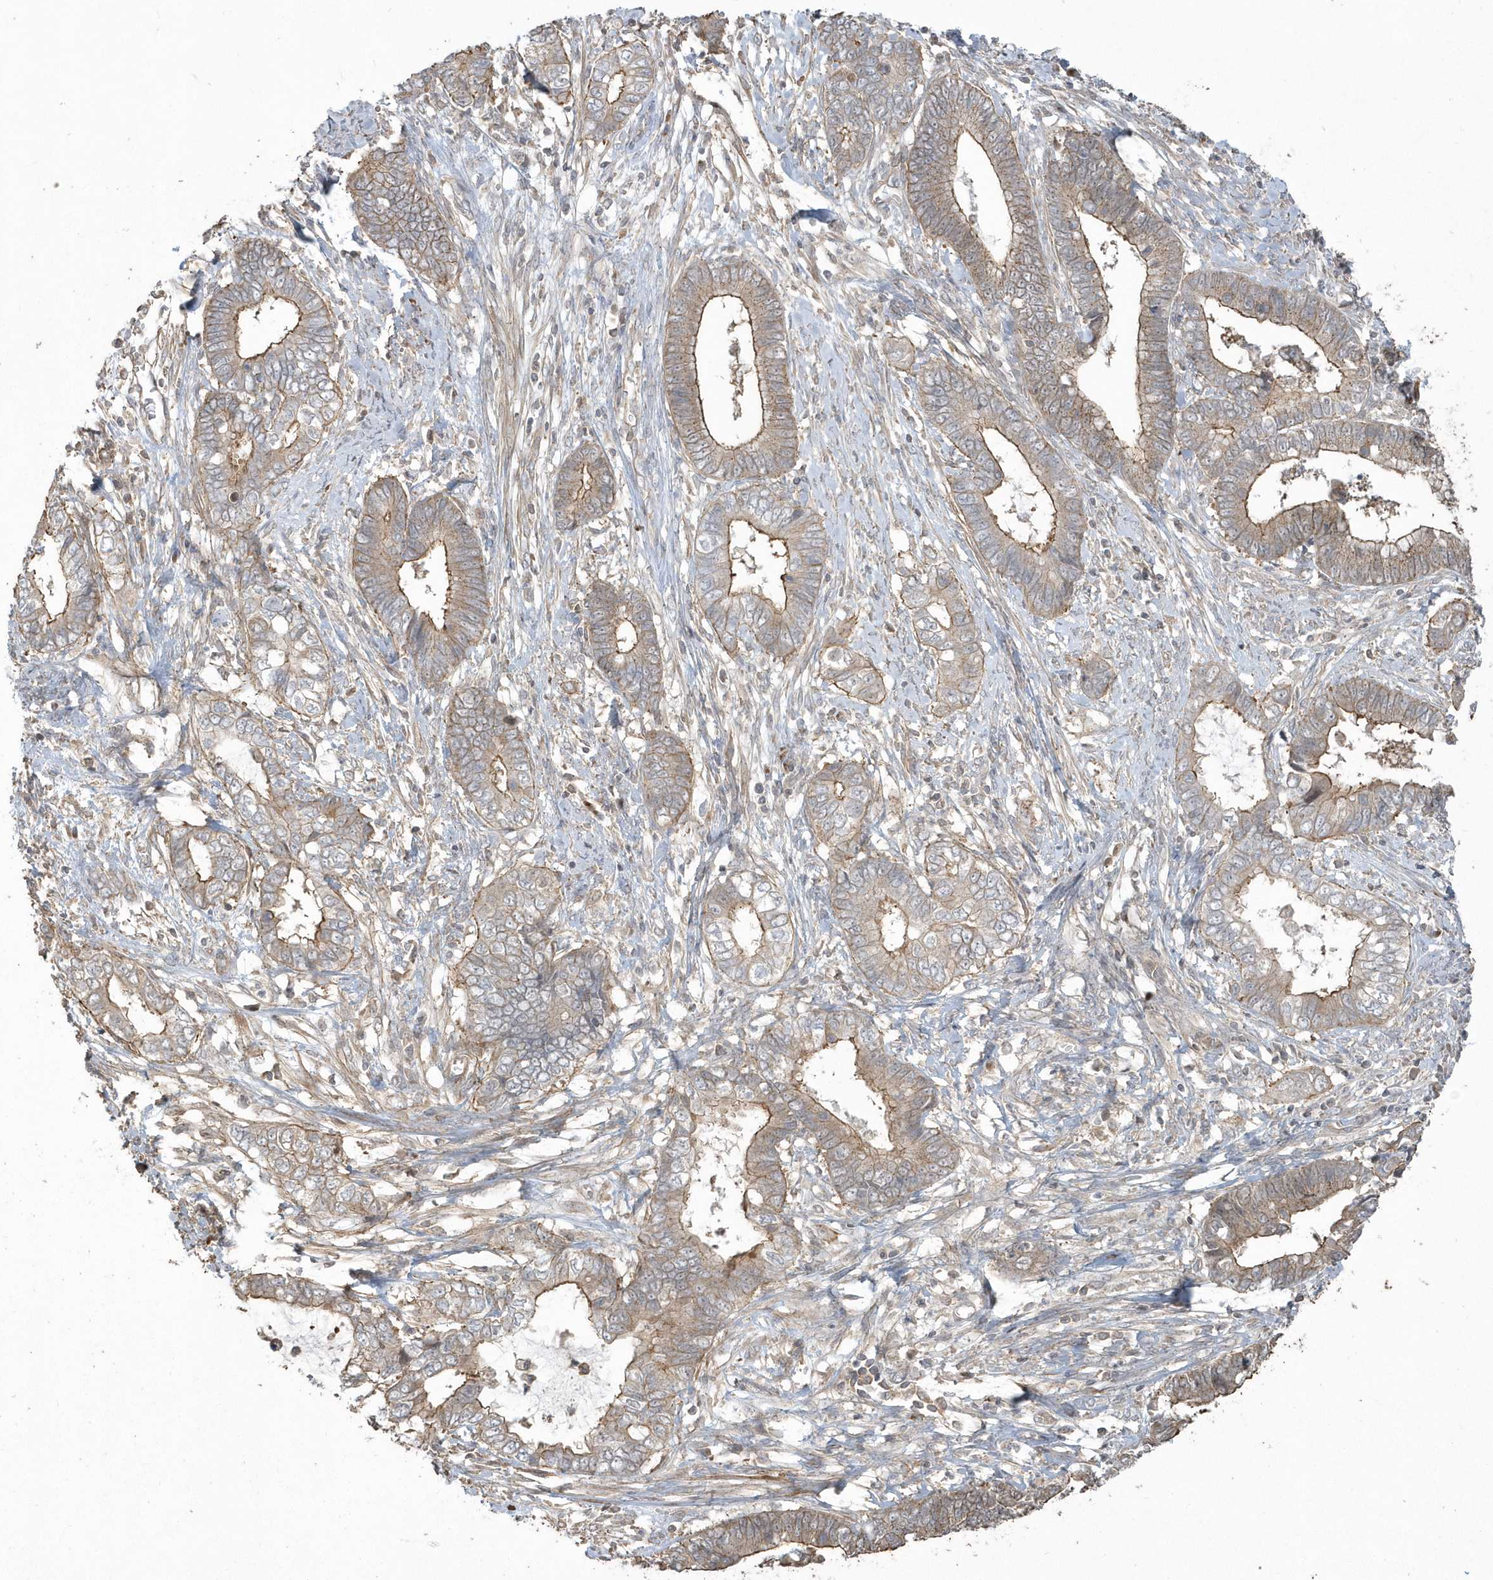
{"staining": {"intensity": "weak", "quantity": "25%-75%", "location": "cytoplasmic/membranous"}, "tissue": "cervical cancer", "cell_type": "Tumor cells", "image_type": "cancer", "snomed": [{"axis": "morphology", "description": "Adenocarcinoma, NOS"}, {"axis": "topography", "description": "Cervix"}], "caption": "Immunohistochemical staining of cervical cancer exhibits weak cytoplasmic/membranous protein positivity in approximately 25%-75% of tumor cells.", "gene": "ARMC8", "patient": {"sex": "female", "age": 44}}